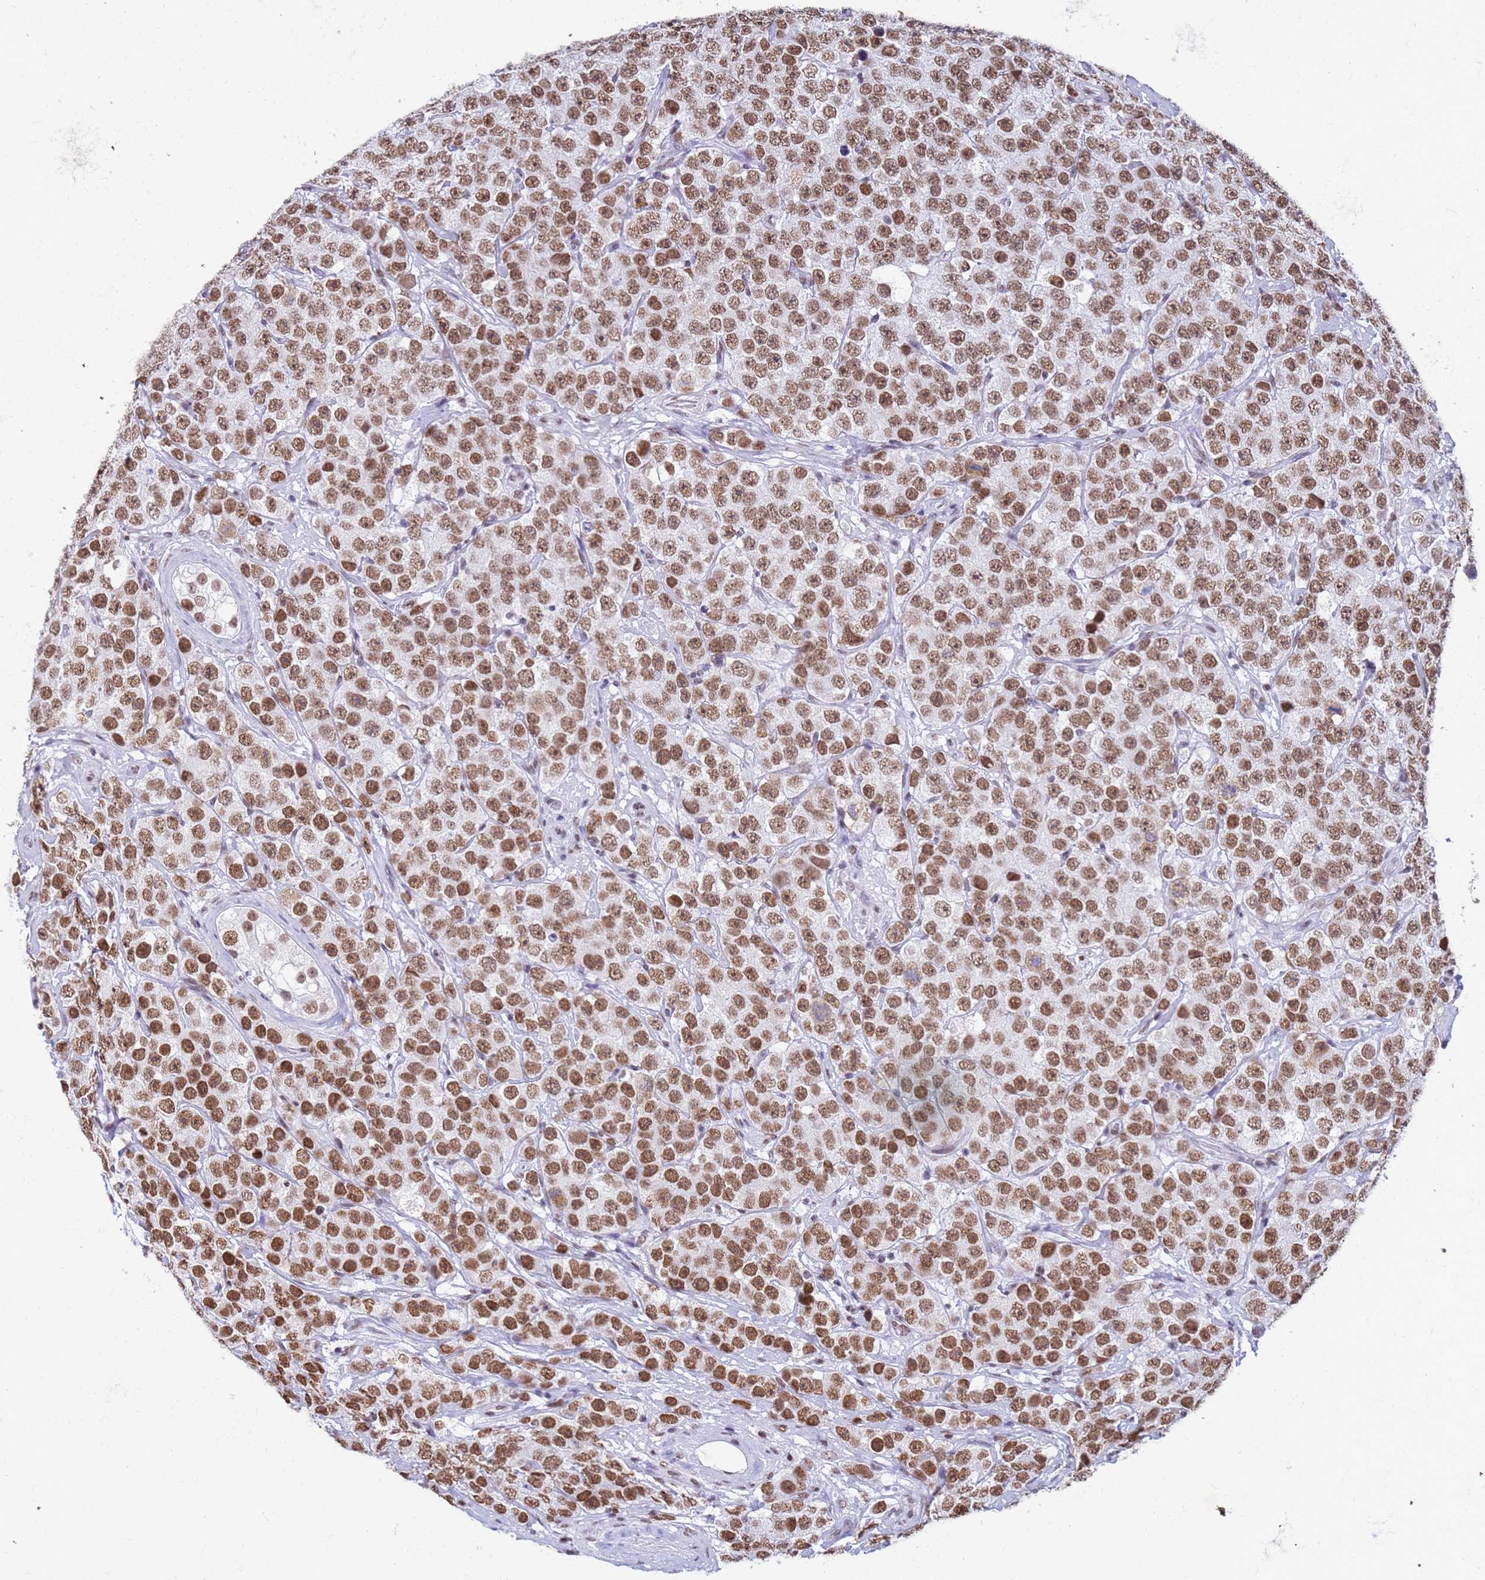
{"staining": {"intensity": "moderate", "quantity": ">75%", "location": "nuclear"}, "tissue": "testis cancer", "cell_type": "Tumor cells", "image_type": "cancer", "snomed": [{"axis": "morphology", "description": "Seminoma, NOS"}, {"axis": "topography", "description": "Testis"}], "caption": "The immunohistochemical stain highlights moderate nuclear staining in tumor cells of testis cancer tissue.", "gene": "FAM170B", "patient": {"sex": "male", "age": 28}}